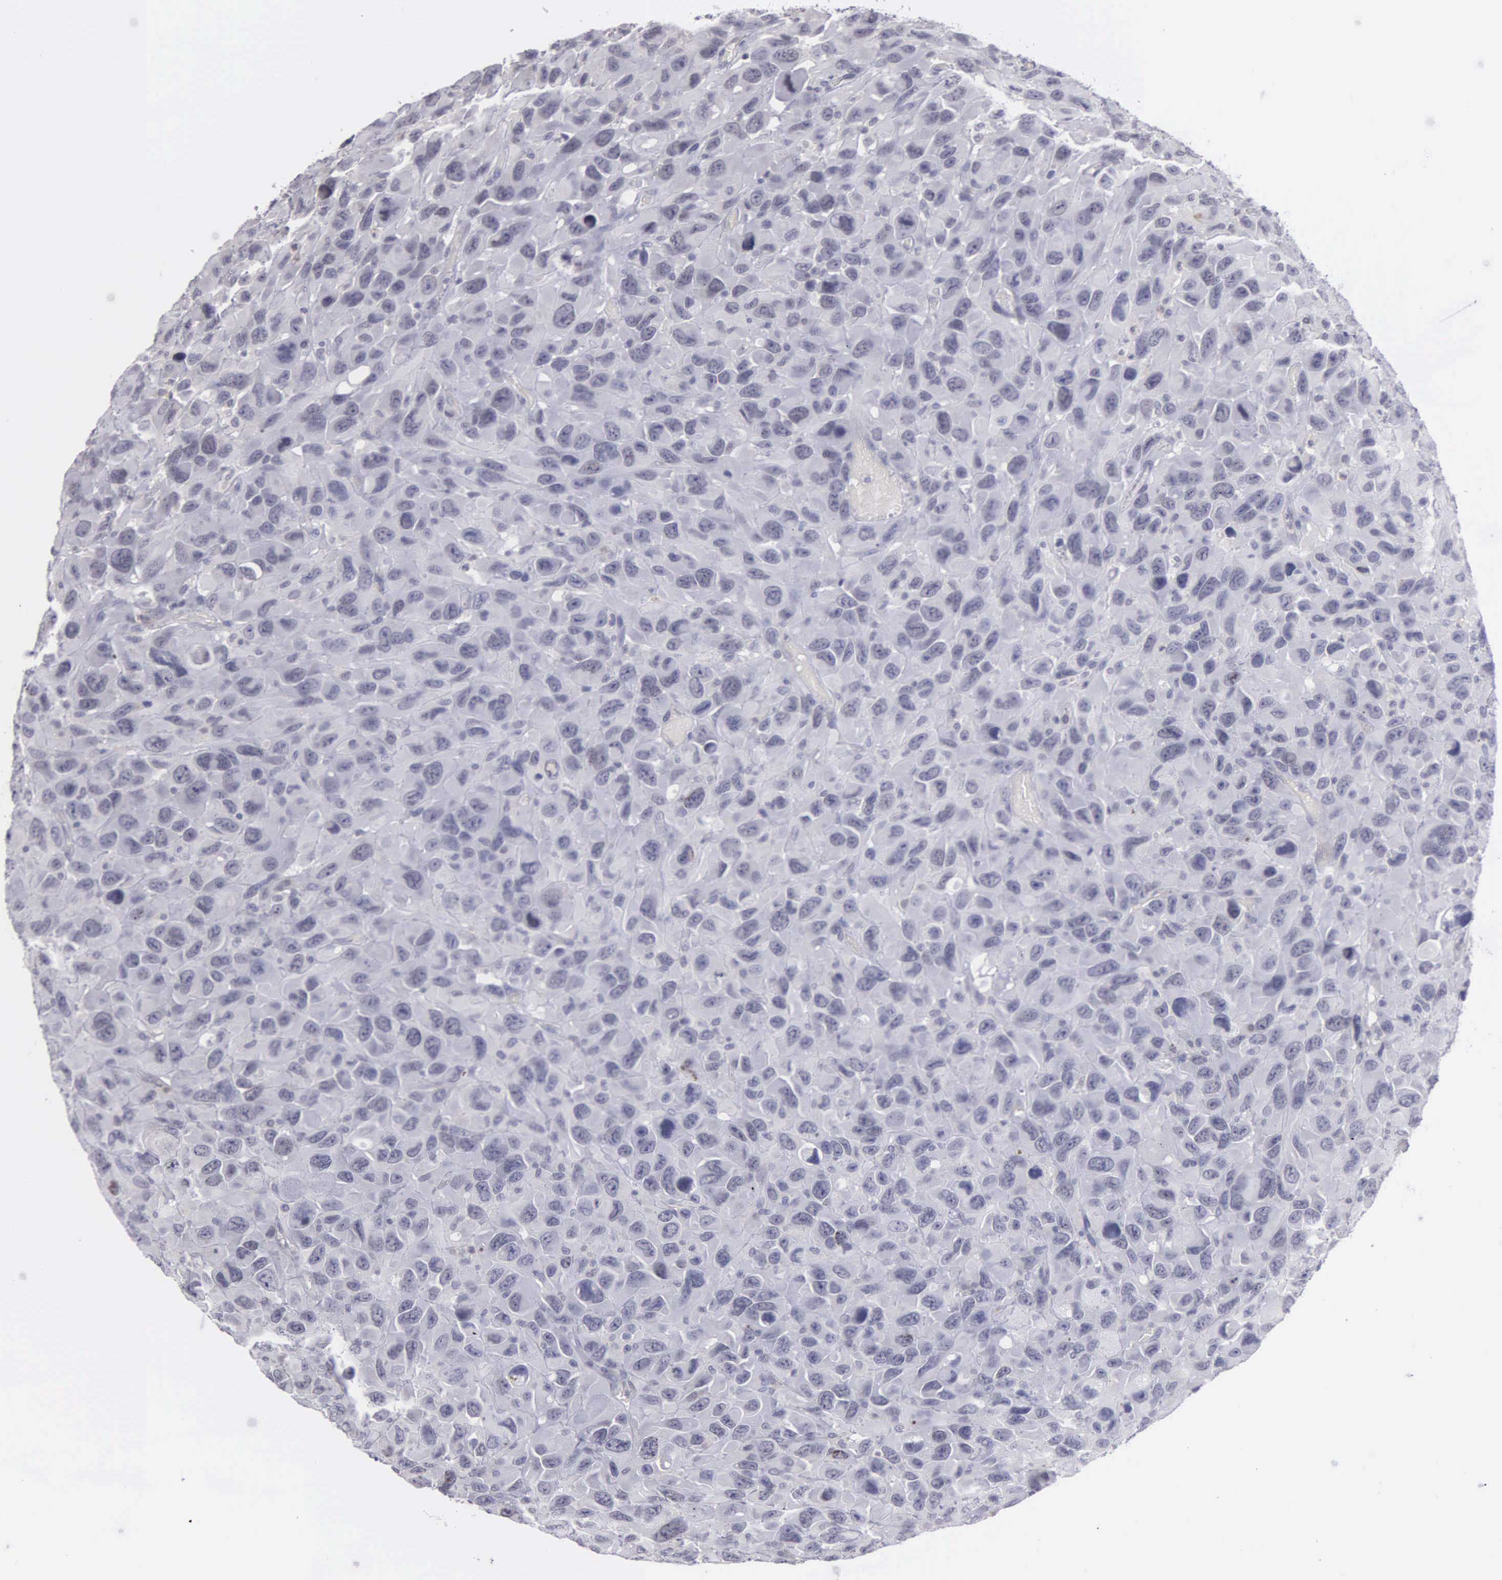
{"staining": {"intensity": "negative", "quantity": "none", "location": "none"}, "tissue": "renal cancer", "cell_type": "Tumor cells", "image_type": "cancer", "snomed": [{"axis": "morphology", "description": "Adenocarcinoma, NOS"}, {"axis": "topography", "description": "Kidney"}], "caption": "Tumor cells are negative for protein expression in human adenocarcinoma (renal).", "gene": "BRD1", "patient": {"sex": "male", "age": 79}}